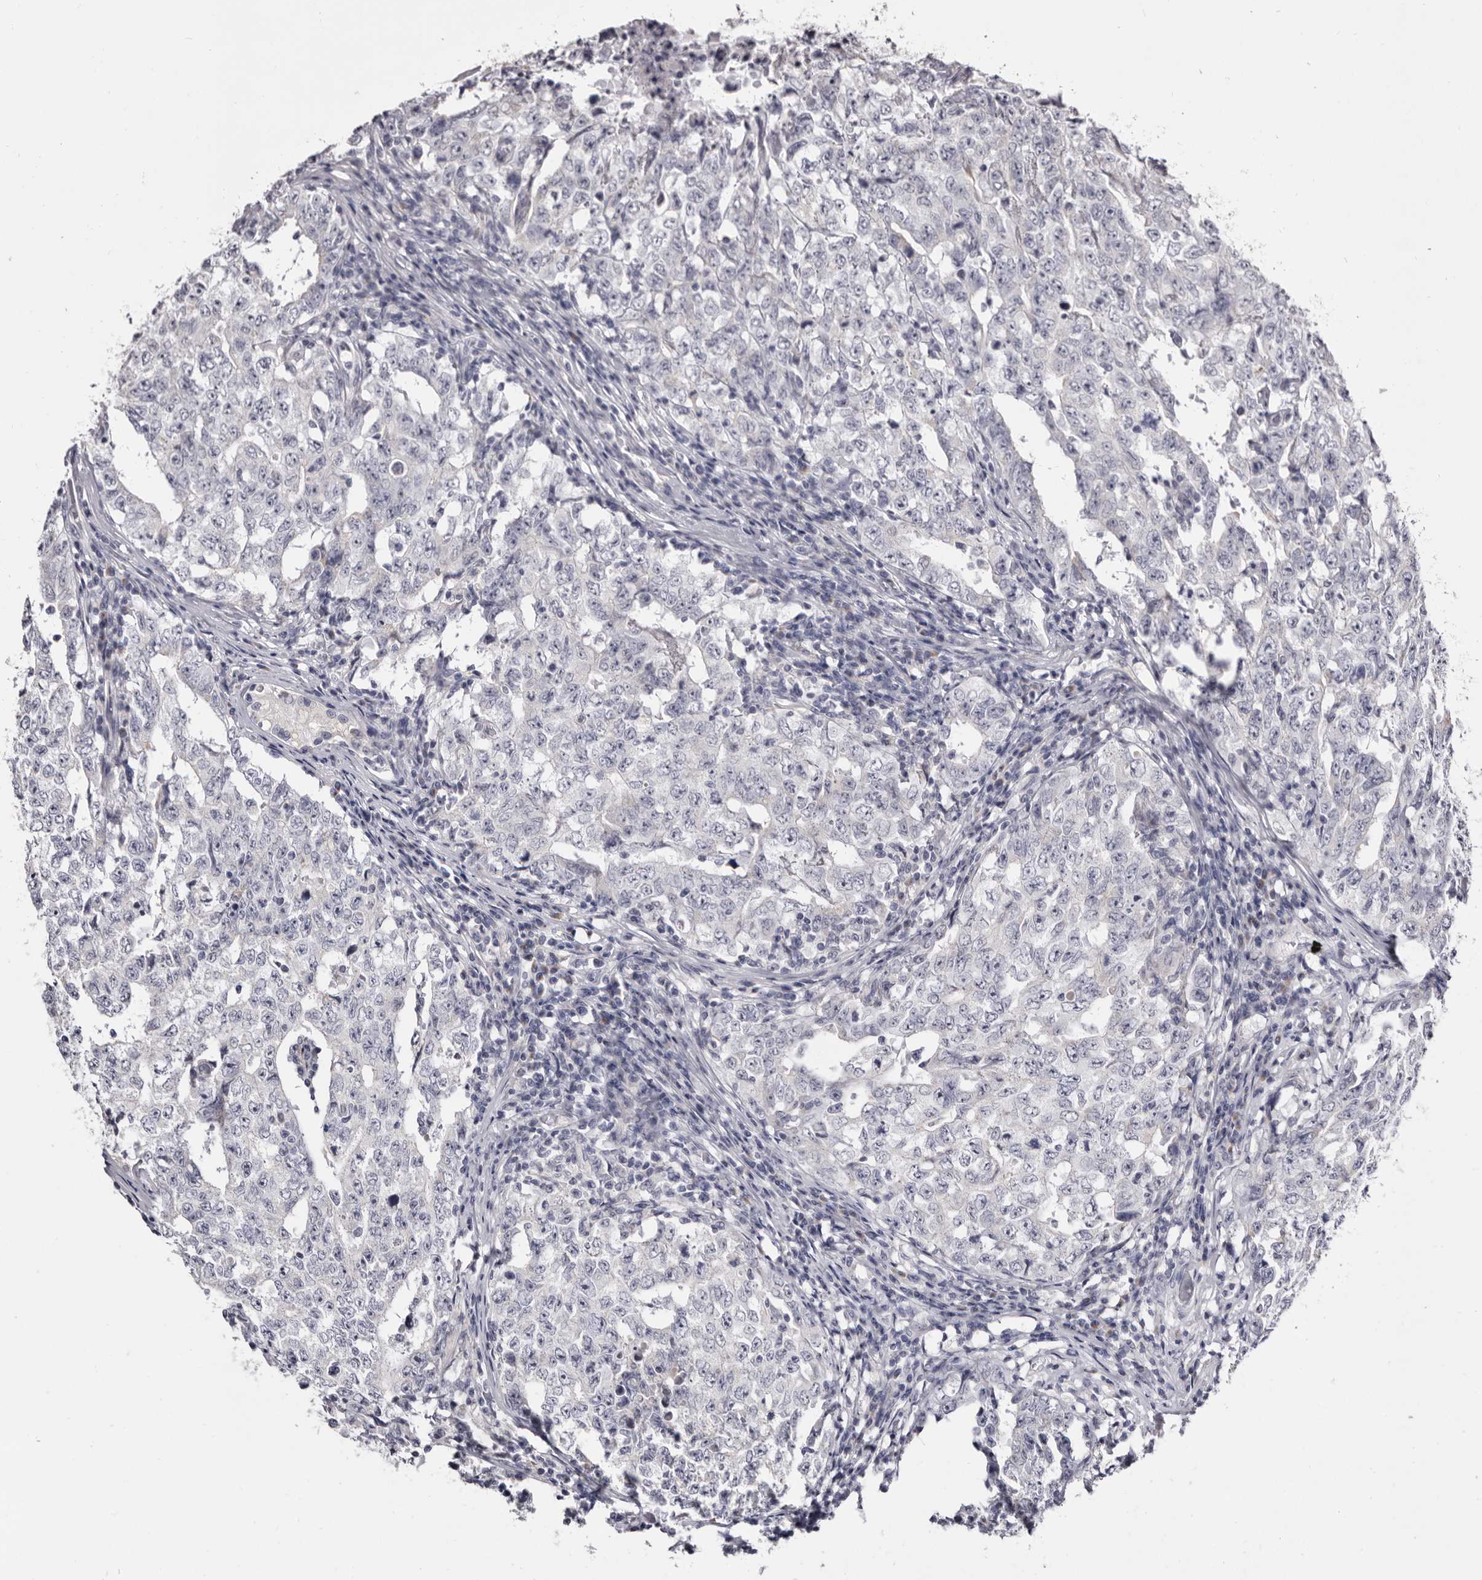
{"staining": {"intensity": "negative", "quantity": "none", "location": "none"}, "tissue": "testis cancer", "cell_type": "Tumor cells", "image_type": "cancer", "snomed": [{"axis": "morphology", "description": "Carcinoma, Embryonal, NOS"}, {"axis": "topography", "description": "Testis"}], "caption": "Histopathology image shows no significant protein positivity in tumor cells of embryonal carcinoma (testis).", "gene": "CASQ1", "patient": {"sex": "male", "age": 26}}